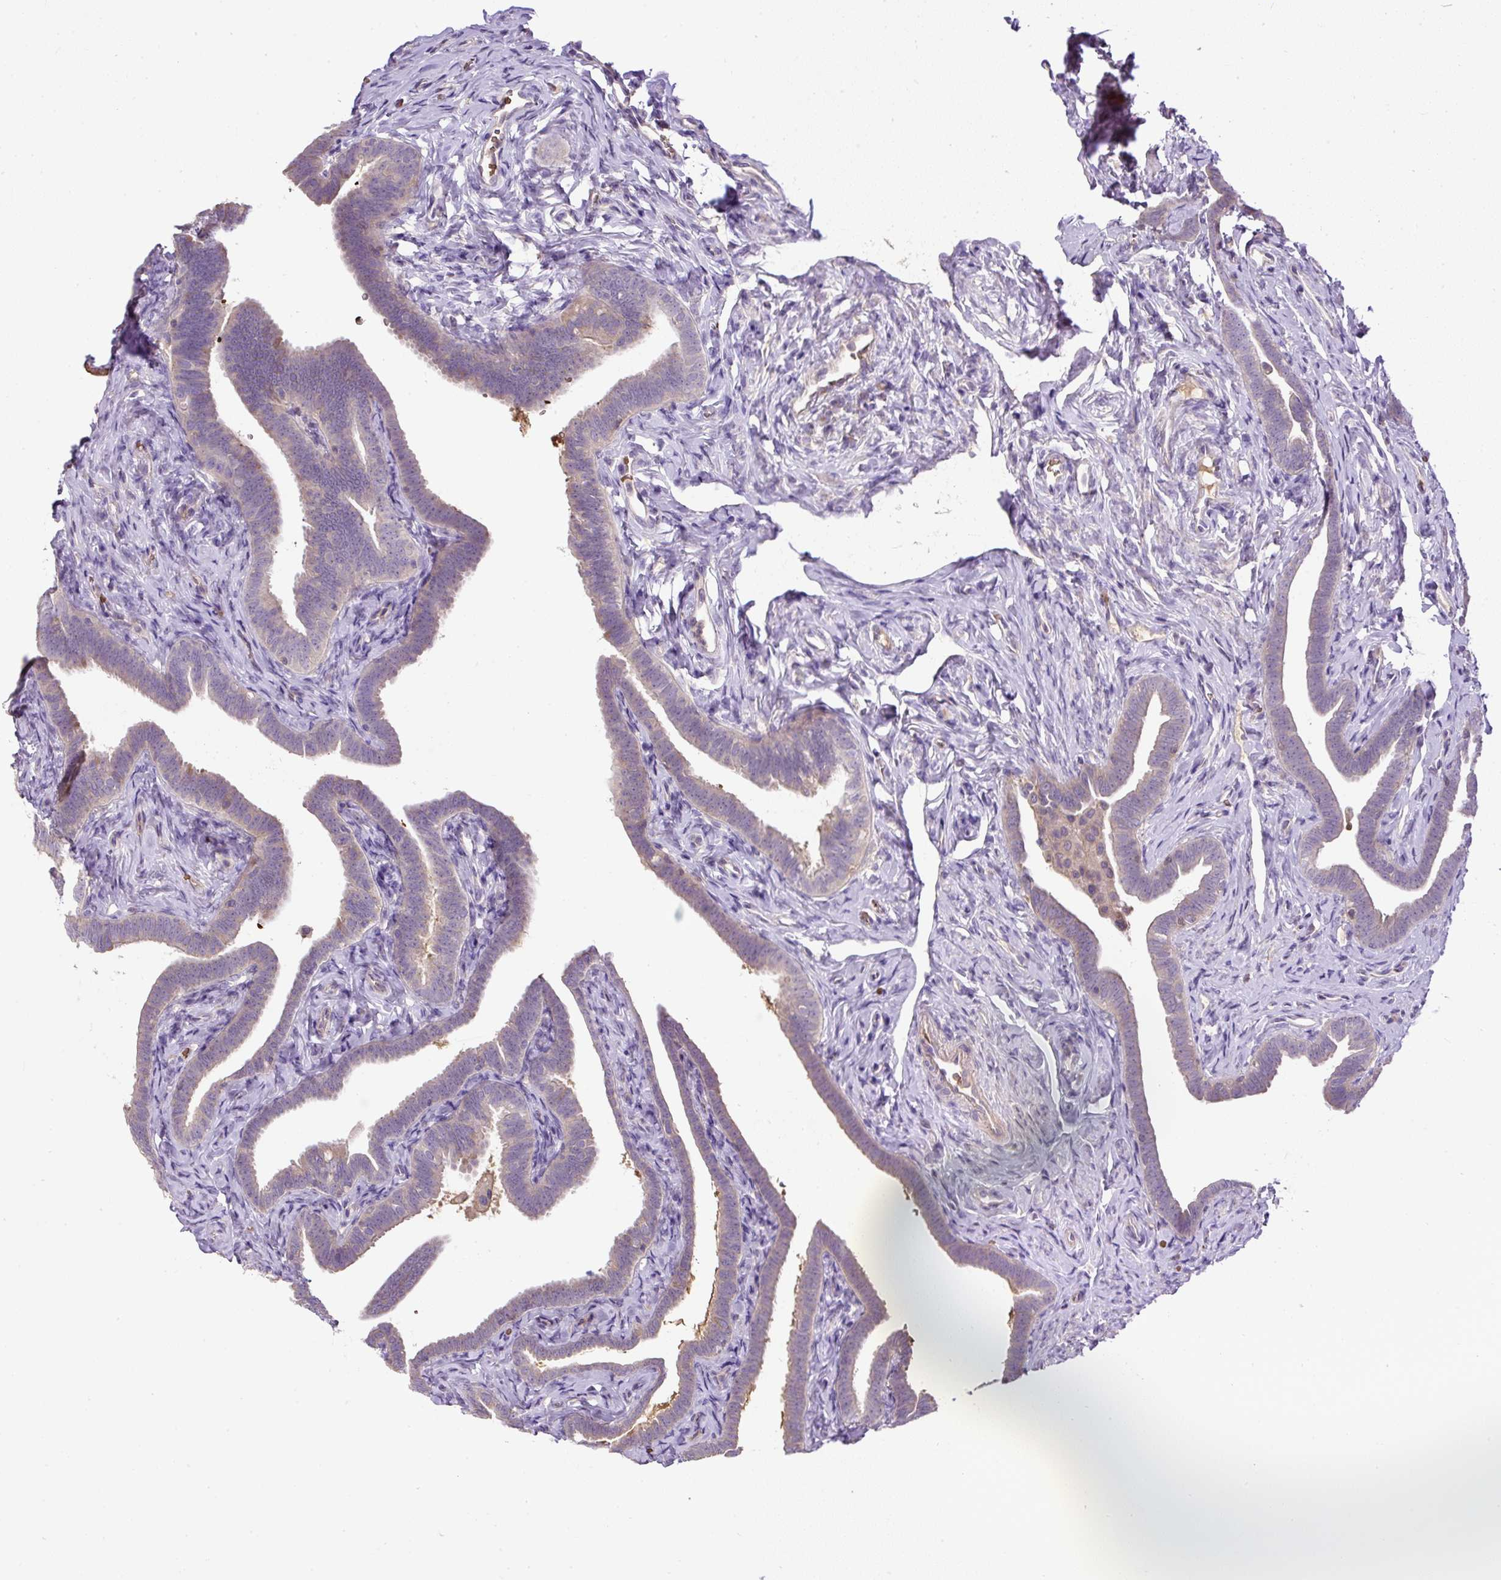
{"staining": {"intensity": "weak", "quantity": "<25%", "location": "cytoplasmic/membranous"}, "tissue": "fallopian tube", "cell_type": "Glandular cells", "image_type": "normal", "snomed": [{"axis": "morphology", "description": "Normal tissue, NOS"}, {"axis": "topography", "description": "Fallopian tube"}], "caption": "This micrograph is of normal fallopian tube stained with immunohistochemistry to label a protein in brown with the nuclei are counter-stained blue. There is no staining in glandular cells.", "gene": "CXCL13", "patient": {"sex": "female", "age": 69}}